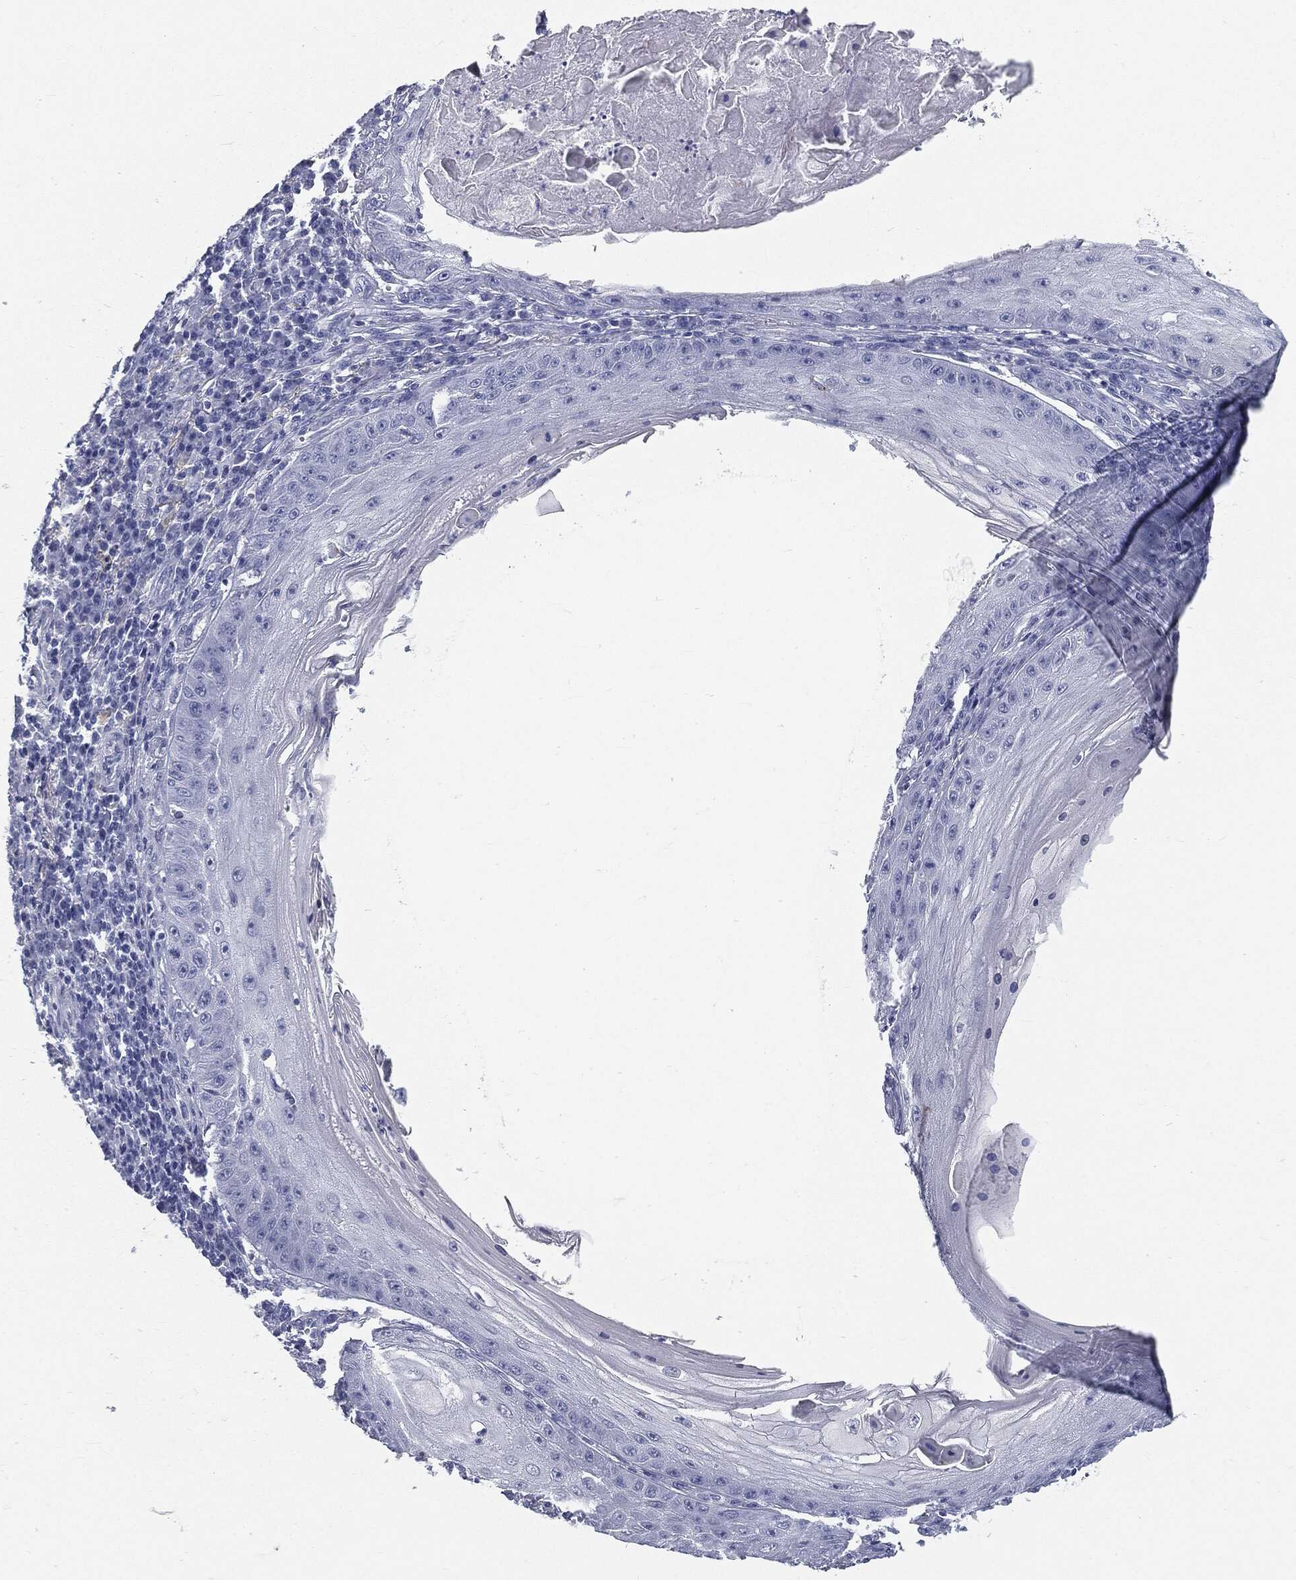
{"staining": {"intensity": "negative", "quantity": "none", "location": "none"}, "tissue": "skin cancer", "cell_type": "Tumor cells", "image_type": "cancer", "snomed": [{"axis": "morphology", "description": "Squamous cell carcinoma, NOS"}, {"axis": "topography", "description": "Skin"}], "caption": "This is a image of immunohistochemistry staining of skin squamous cell carcinoma, which shows no expression in tumor cells.", "gene": "CUZD1", "patient": {"sex": "male", "age": 70}}